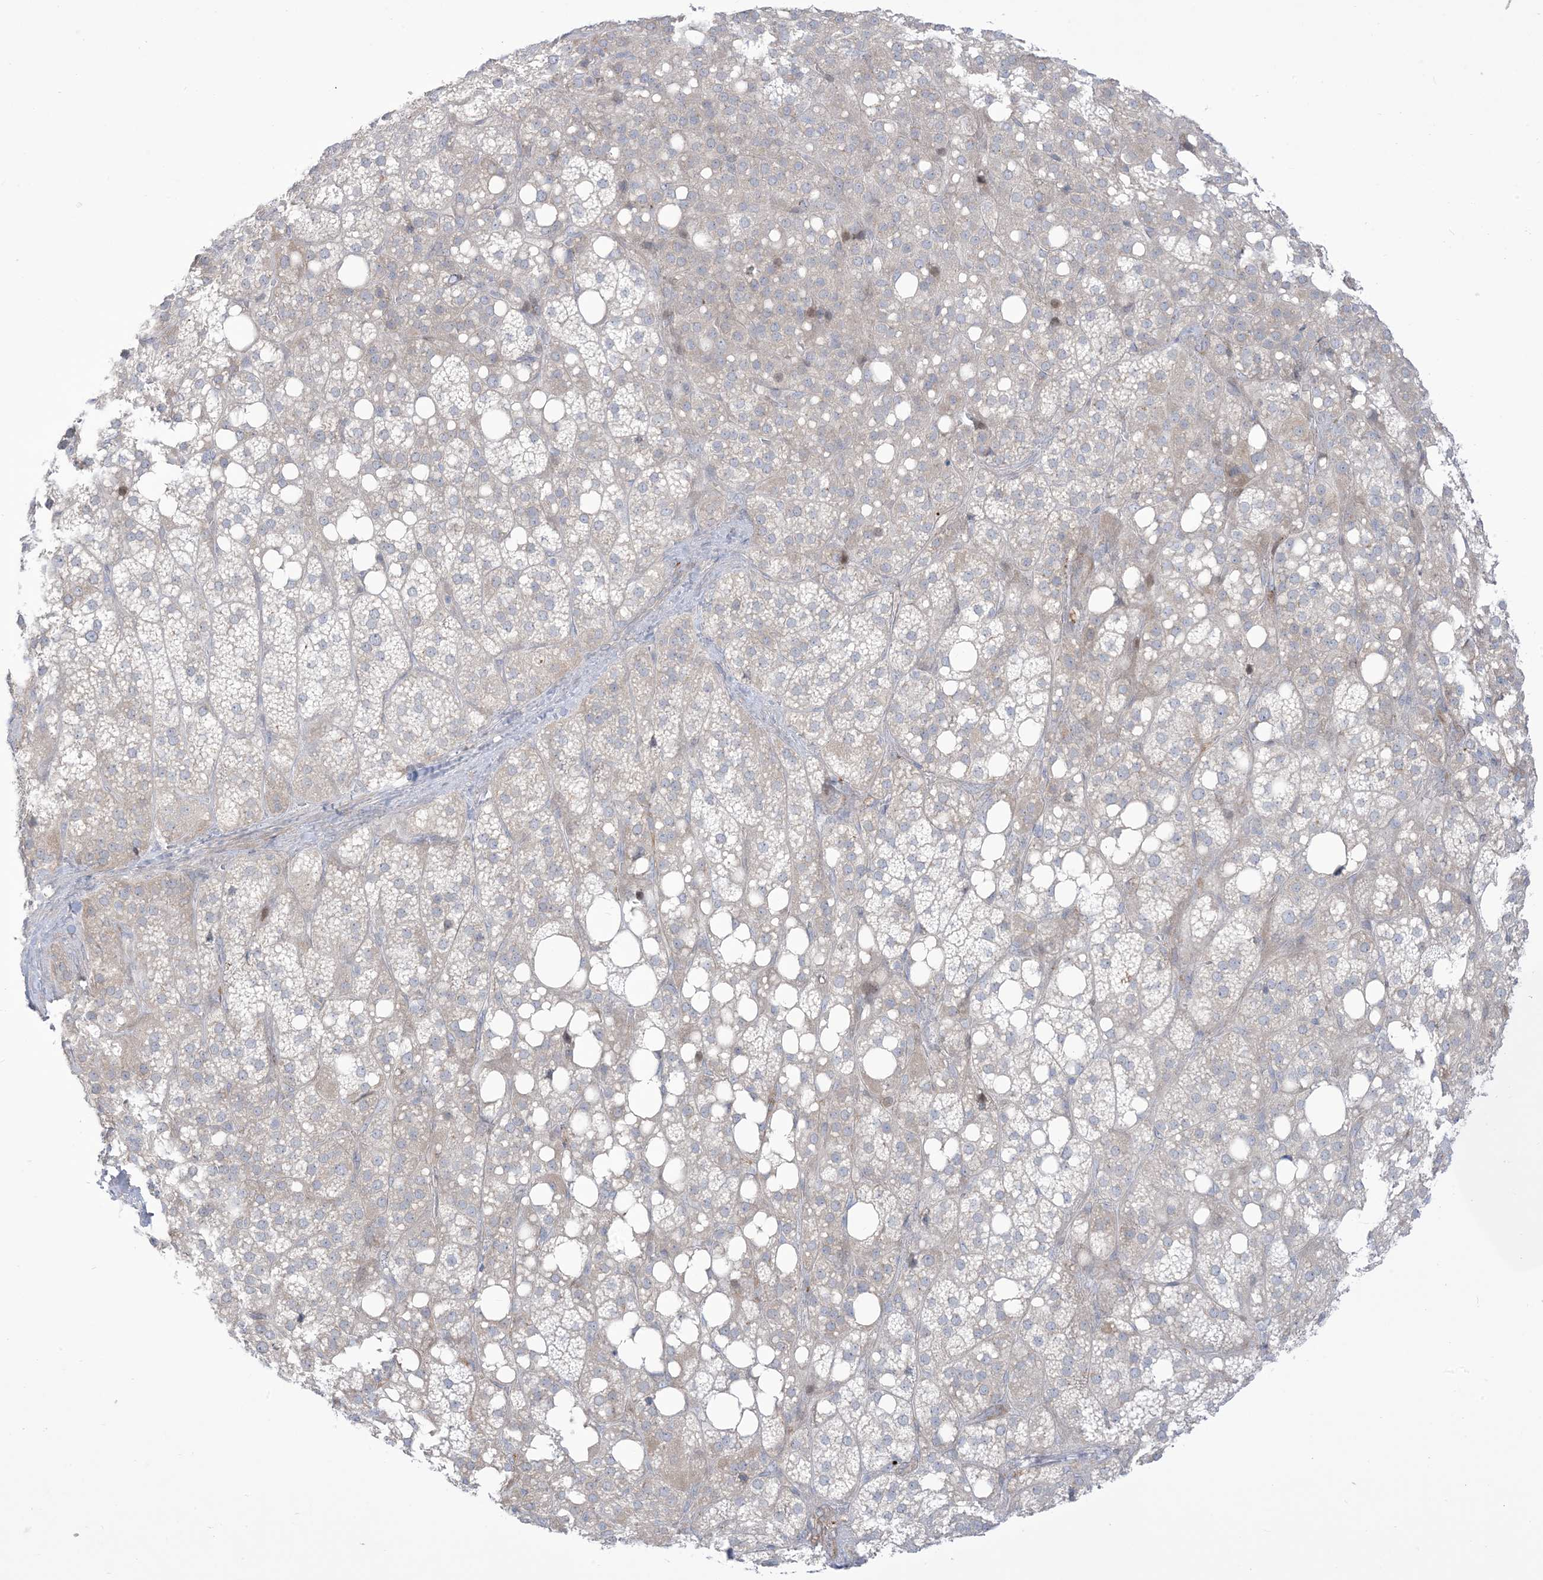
{"staining": {"intensity": "moderate", "quantity": "<25%", "location": "cytoplasmic/membranous,nuclear"}, "tissue": "adrenal gland", "cell_type": "Glandular cells", "image_type": "normal", "snomed": [{"axis": "morphology", "description": "Normal tissue, NOS"}, {"axis": "topography", "description": "Adrenal gland"}], "caption": "Protein expression analysis of unremarkable human adrenal gland reveals moderate cytoplasmic/membranous,nuclear positivity in approximately <25% of glandular cells. (Brightfield microscopy of DAB IHC at high magnification).", "gene": "AFTPH", "patient": {"sex": "female", "age": 59}}